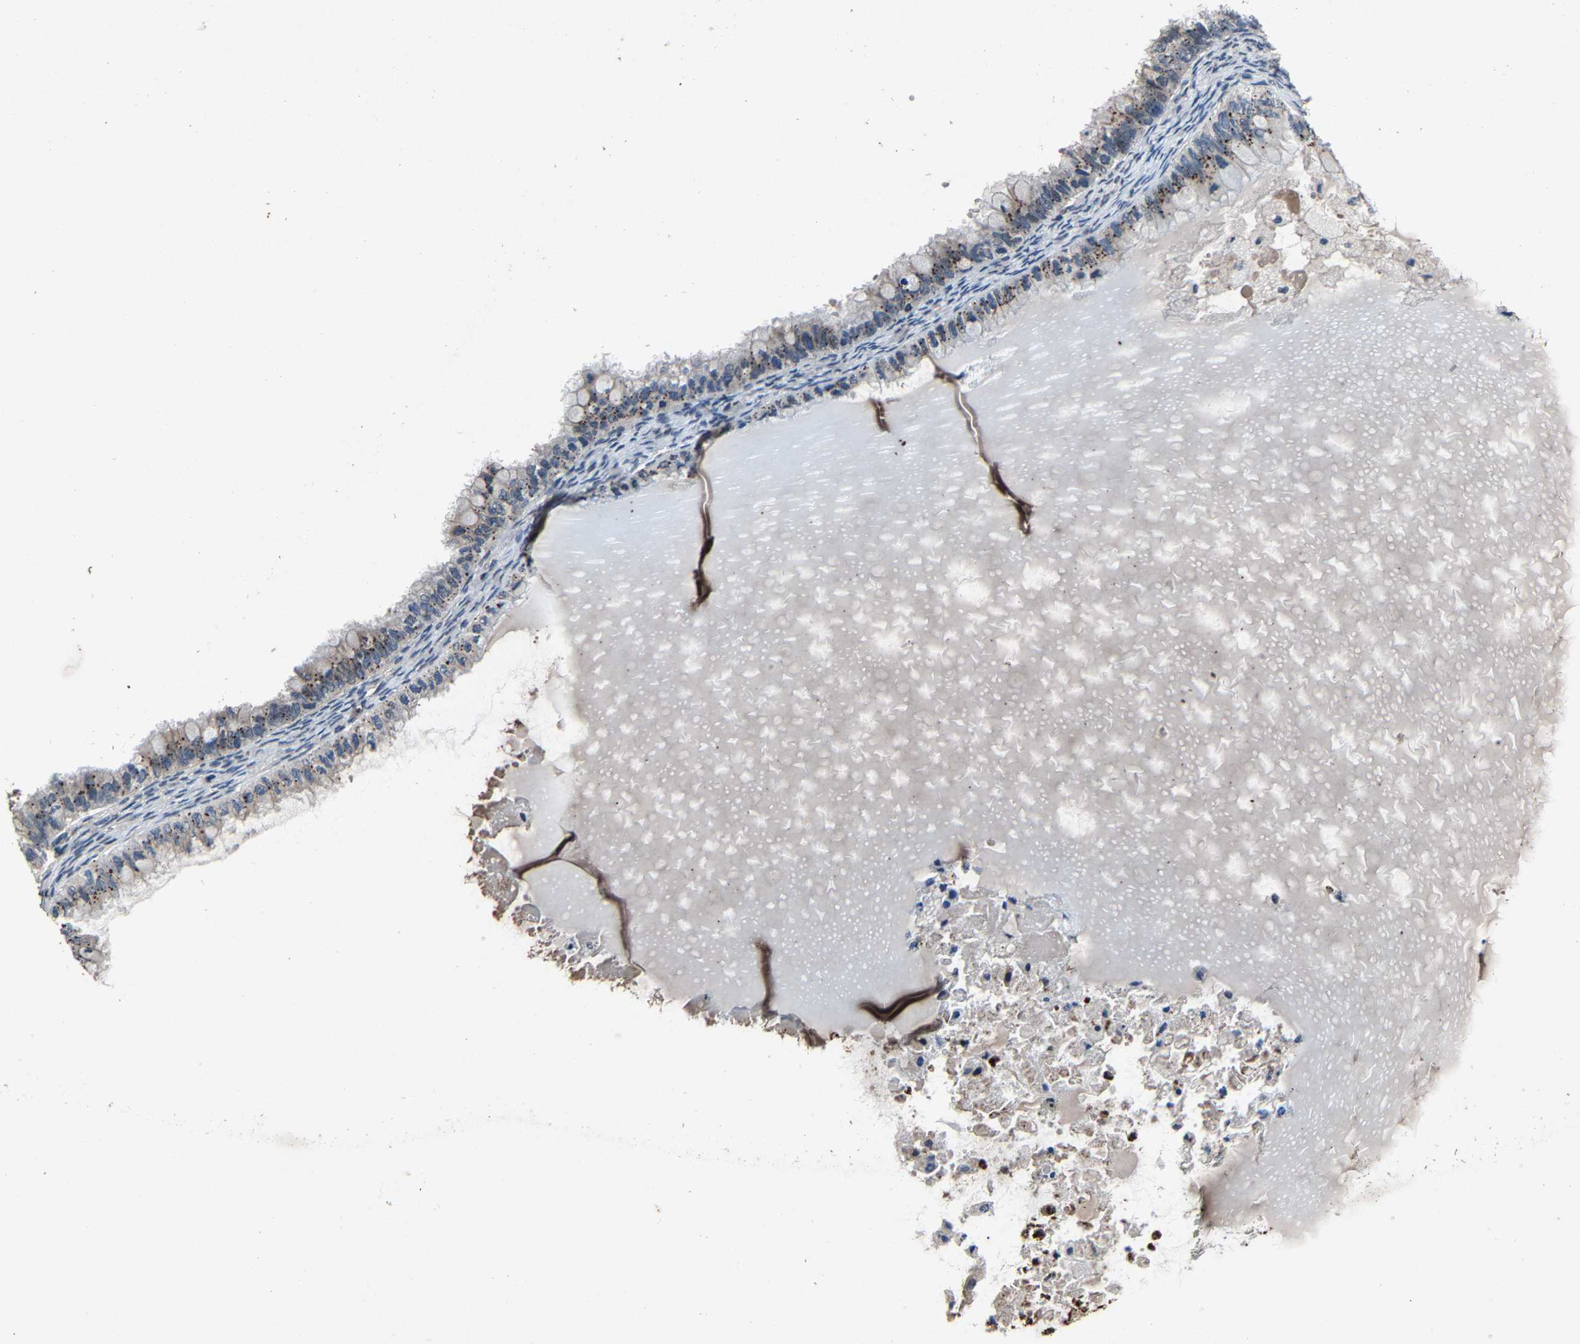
{"staining": {"intensity": "moderate", "quantity": "25%-75%", "location": "cytoplasmic/membranous"}, "tissue": "ovarian cancer", "cell_type": "Tumor cells", "image_type": "cancer", "snomed": [{"axis": "morphology", "description": "Cystadenocarcinoma, mucinous, NOS"}, {"axis": "topography", "description": "Ovary"}], "caption": "IHC image of neoplastic tissue: mucinous cystadenocarcinoma (ovarian) stained using IHC demonstrates medium levels of moderate protein expression localized specifically in the cytoplasmic/membranous of tumor cells, appearing as a cytoplasmic/membranous brown color.", "gene": "PCNX2", "patient": {"sex": "female", "age": 80}}